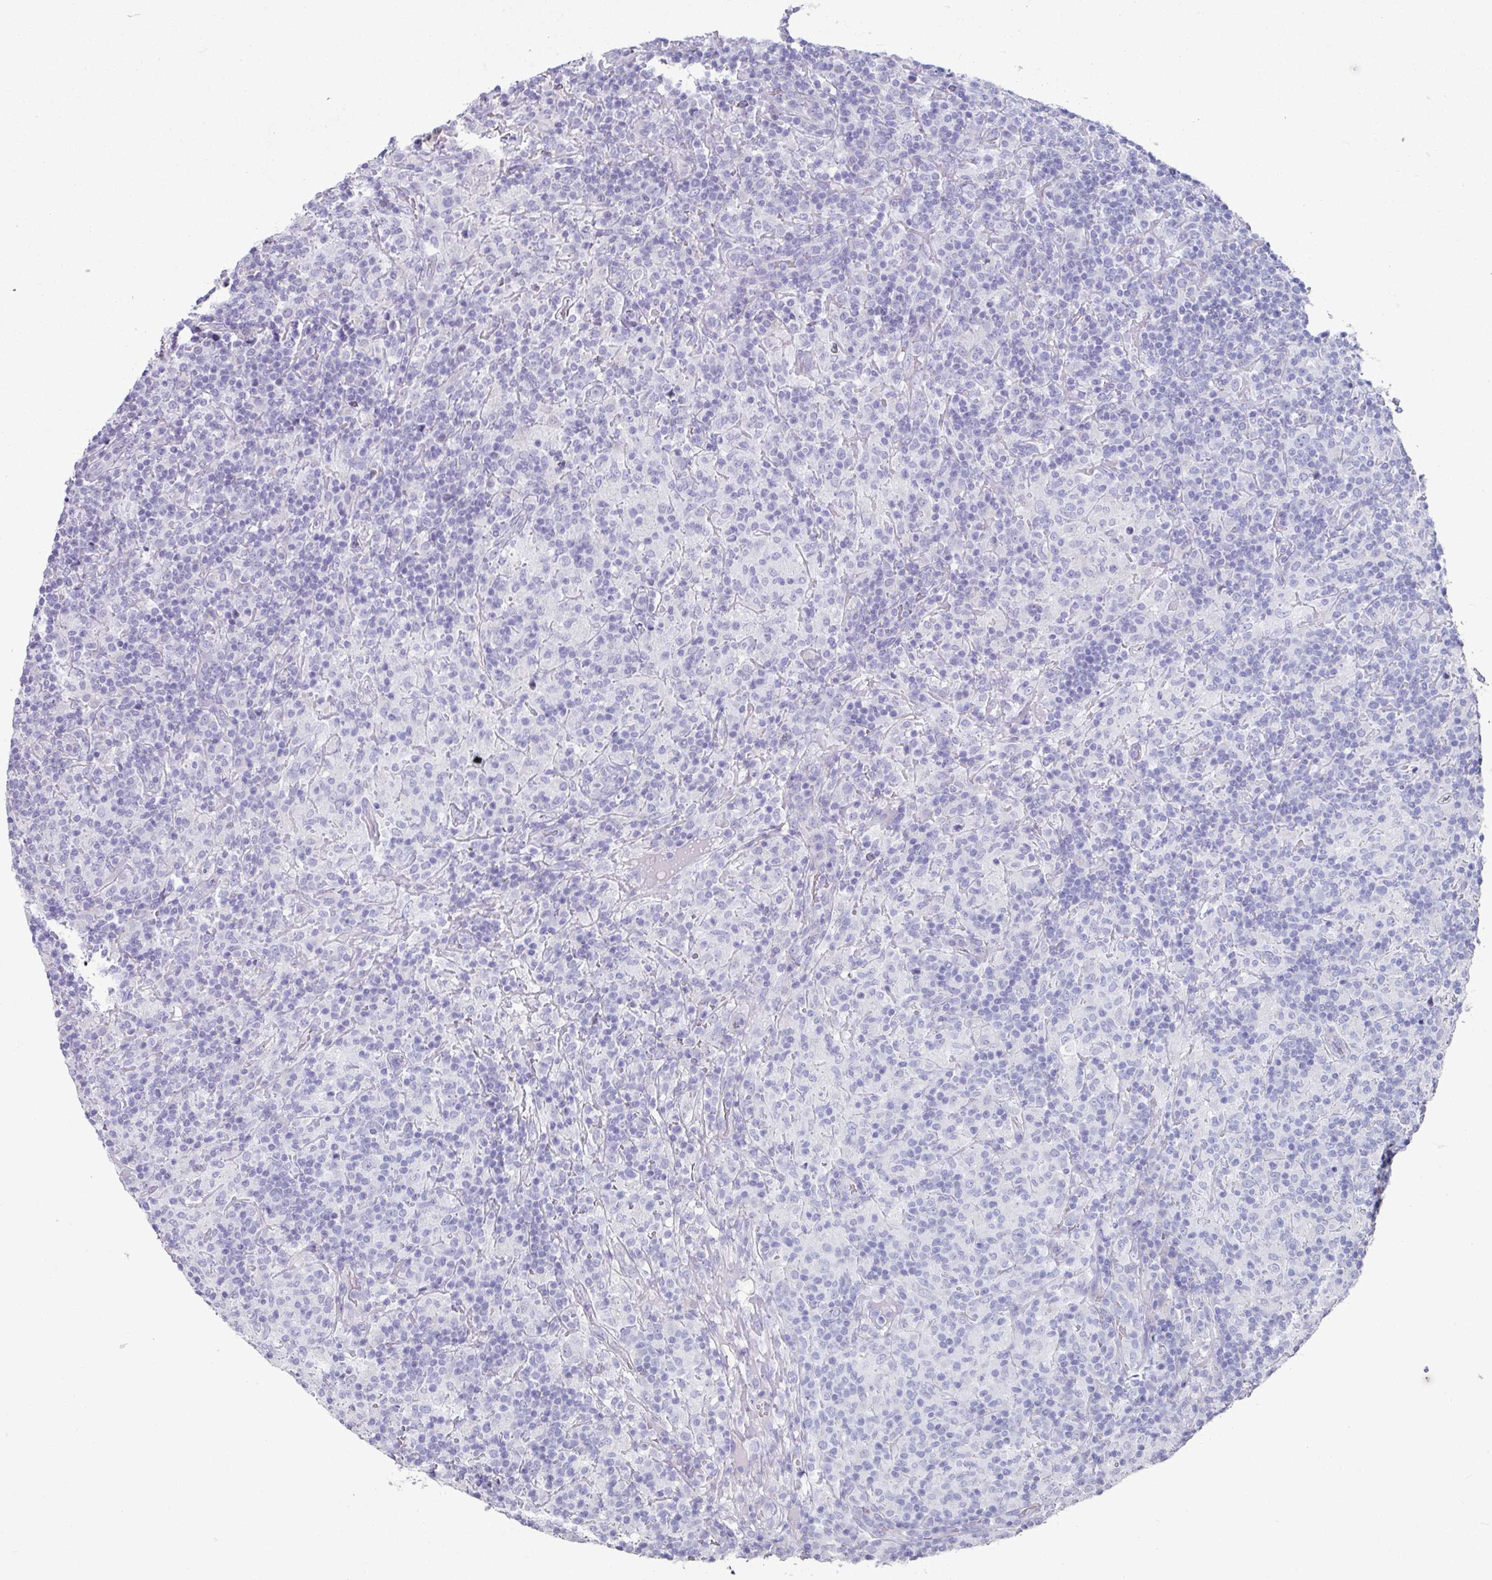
{"staining": {"intensity": "negative", "quantity": "none", "location": "none"}, "tissue": "lymphoma", "cell_type": "Tumor cells", "image_type": "cancer", "snomed": [{"axis": "morphology", "description": "Hodgkin's disease, NOS"}, {"axis": "topography", "description": "Lymph node"}], "caption": "Tumor cells are negative for brown protein staining in Hodgkin's disease.", "gene": "SETBP1", "patient": {"sex": "male", "age": 70}}